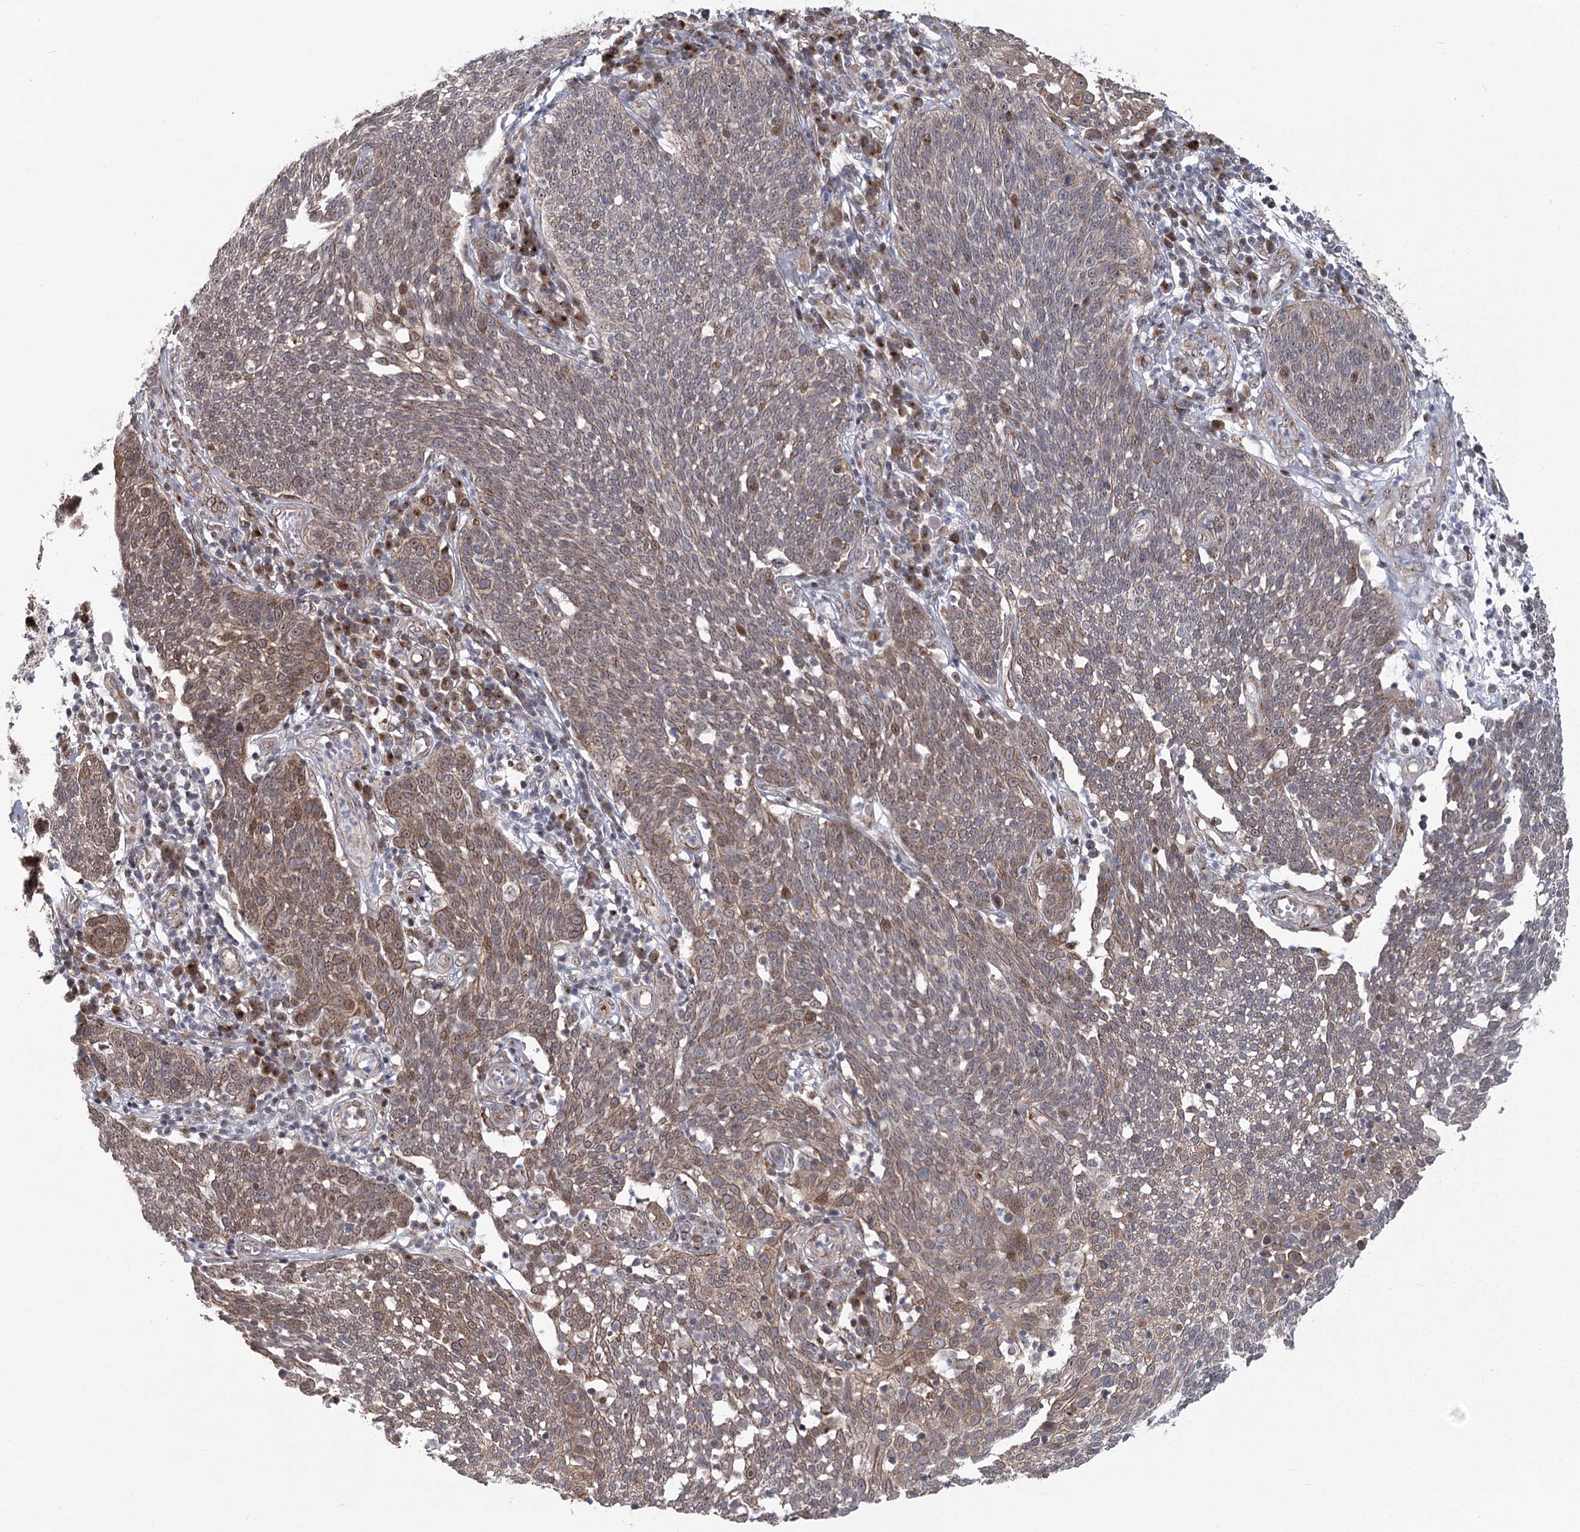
{"staining": {"intensity": "moderate", "quantity": "<25%", "location": "cytoplasmic/membranous"}, "tissue": "cervical cancer", "cell_type": "Tumor cells", "image_type": "cancer", "snomed": [{"axis": "morphology", "description": "Squamous cell carcinoma, NOS"}, {"axis": "topography", "description": "Cervix"}], "caption": "Immunohistochemistry of cervical cancer shows low levels of moderate cytoplasmic/membranous staining in about <25% of tumor cells. The staining is performed using DAB (3,3'-diaminobenzidine) brown chromogen to label protein expression. The nuclei are counter-stained blue using hematoxylin.", "gene": "PARM1", "patient": {"sex": "female", "age": 34}}